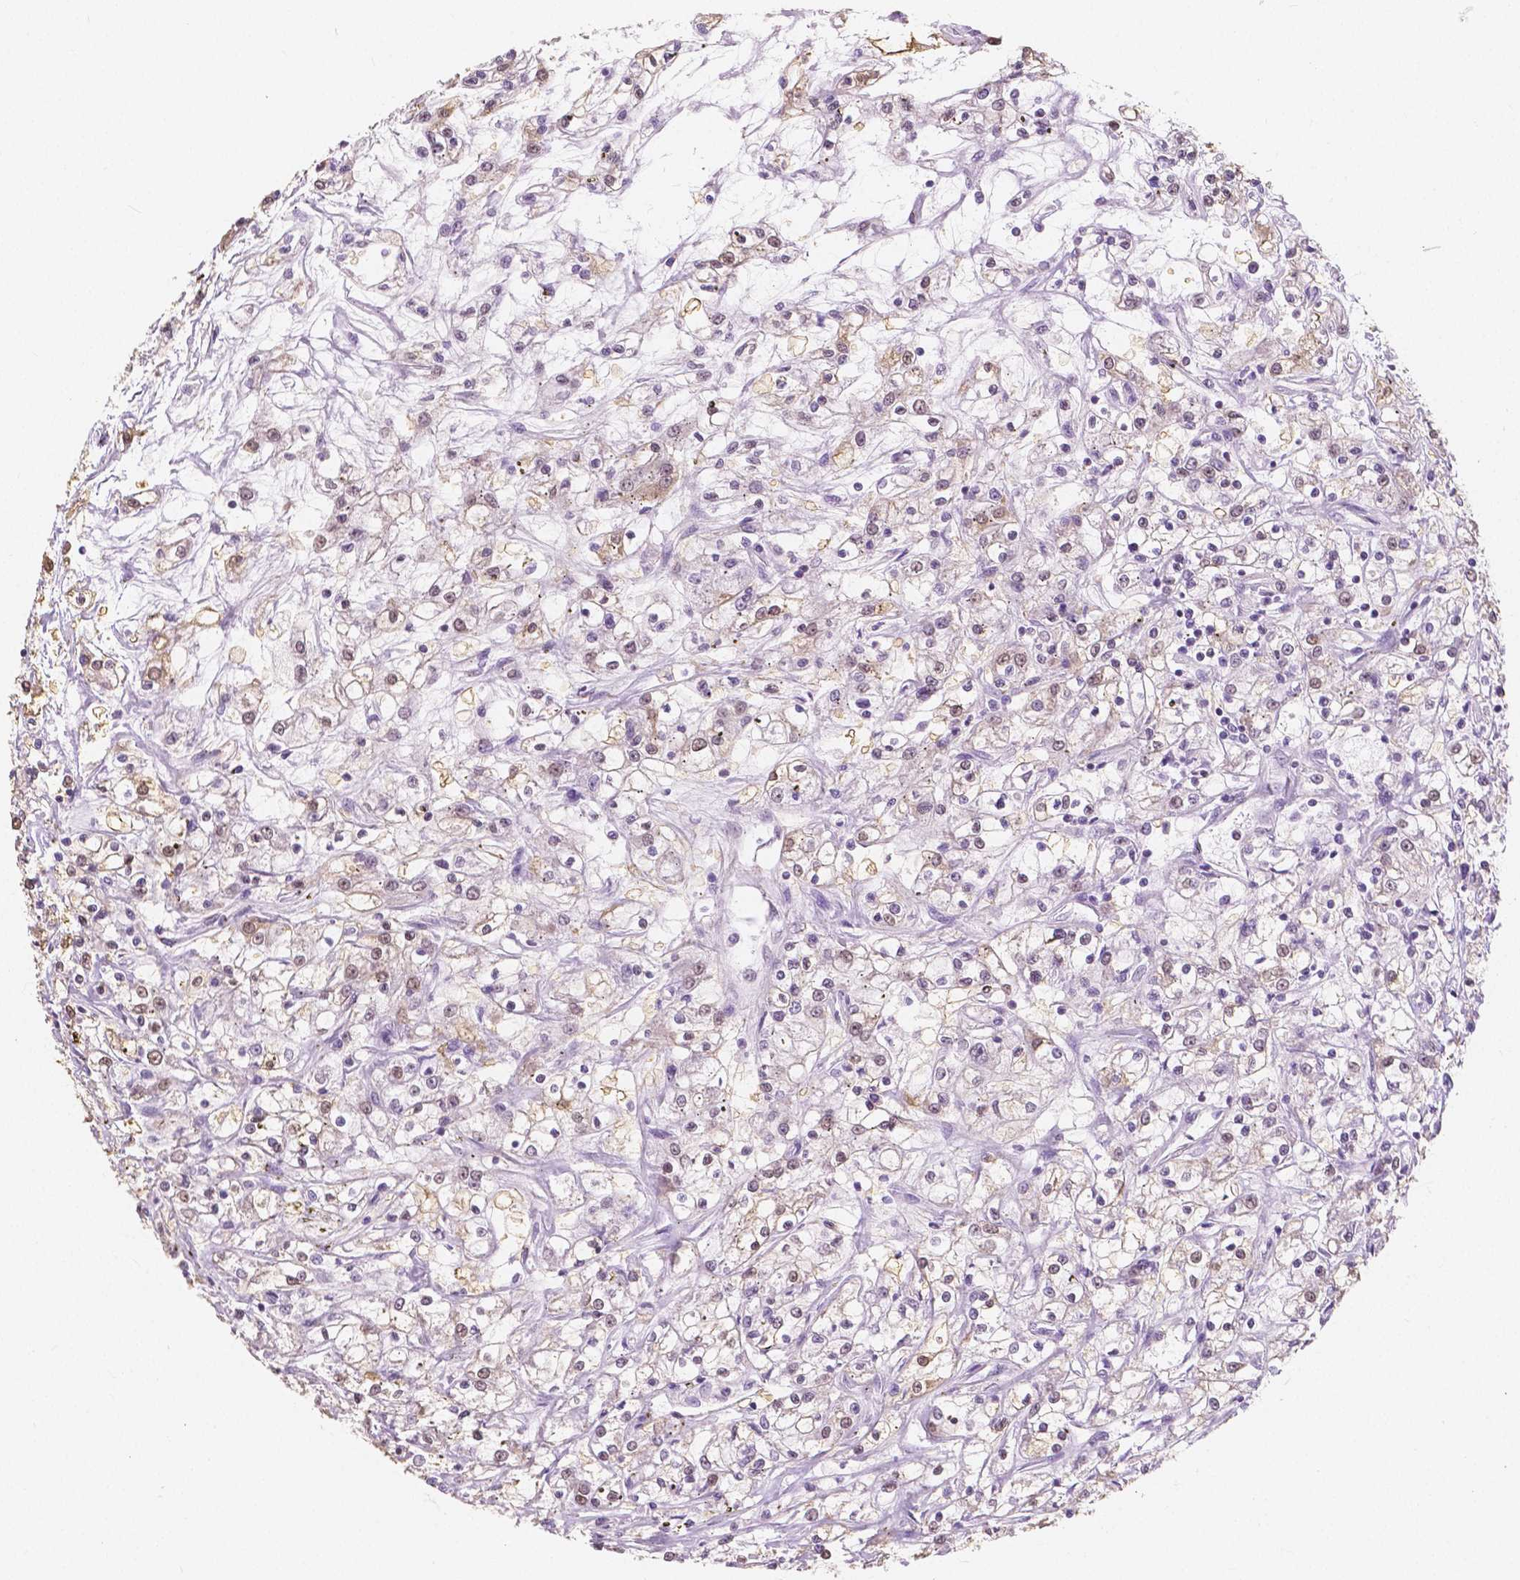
{"staining": {"intensity": "weak", "quantity": "<25%", "location": "nuclear"}, "tissue": "renal cancer", "cell_type": "Tumor cells", "image_type": "cancer", "snomed": [{"axis": "morphology", "description": "Adenocarcinoma, NOS"}, {"axis": "topography", "description": "Kidney"}], "caption": "Image shows no significant protein expression in tumor cells of adenocarcinoma (renal).", "gene": "NOLC1", "patient": {"sex": "female", "age": 59}}